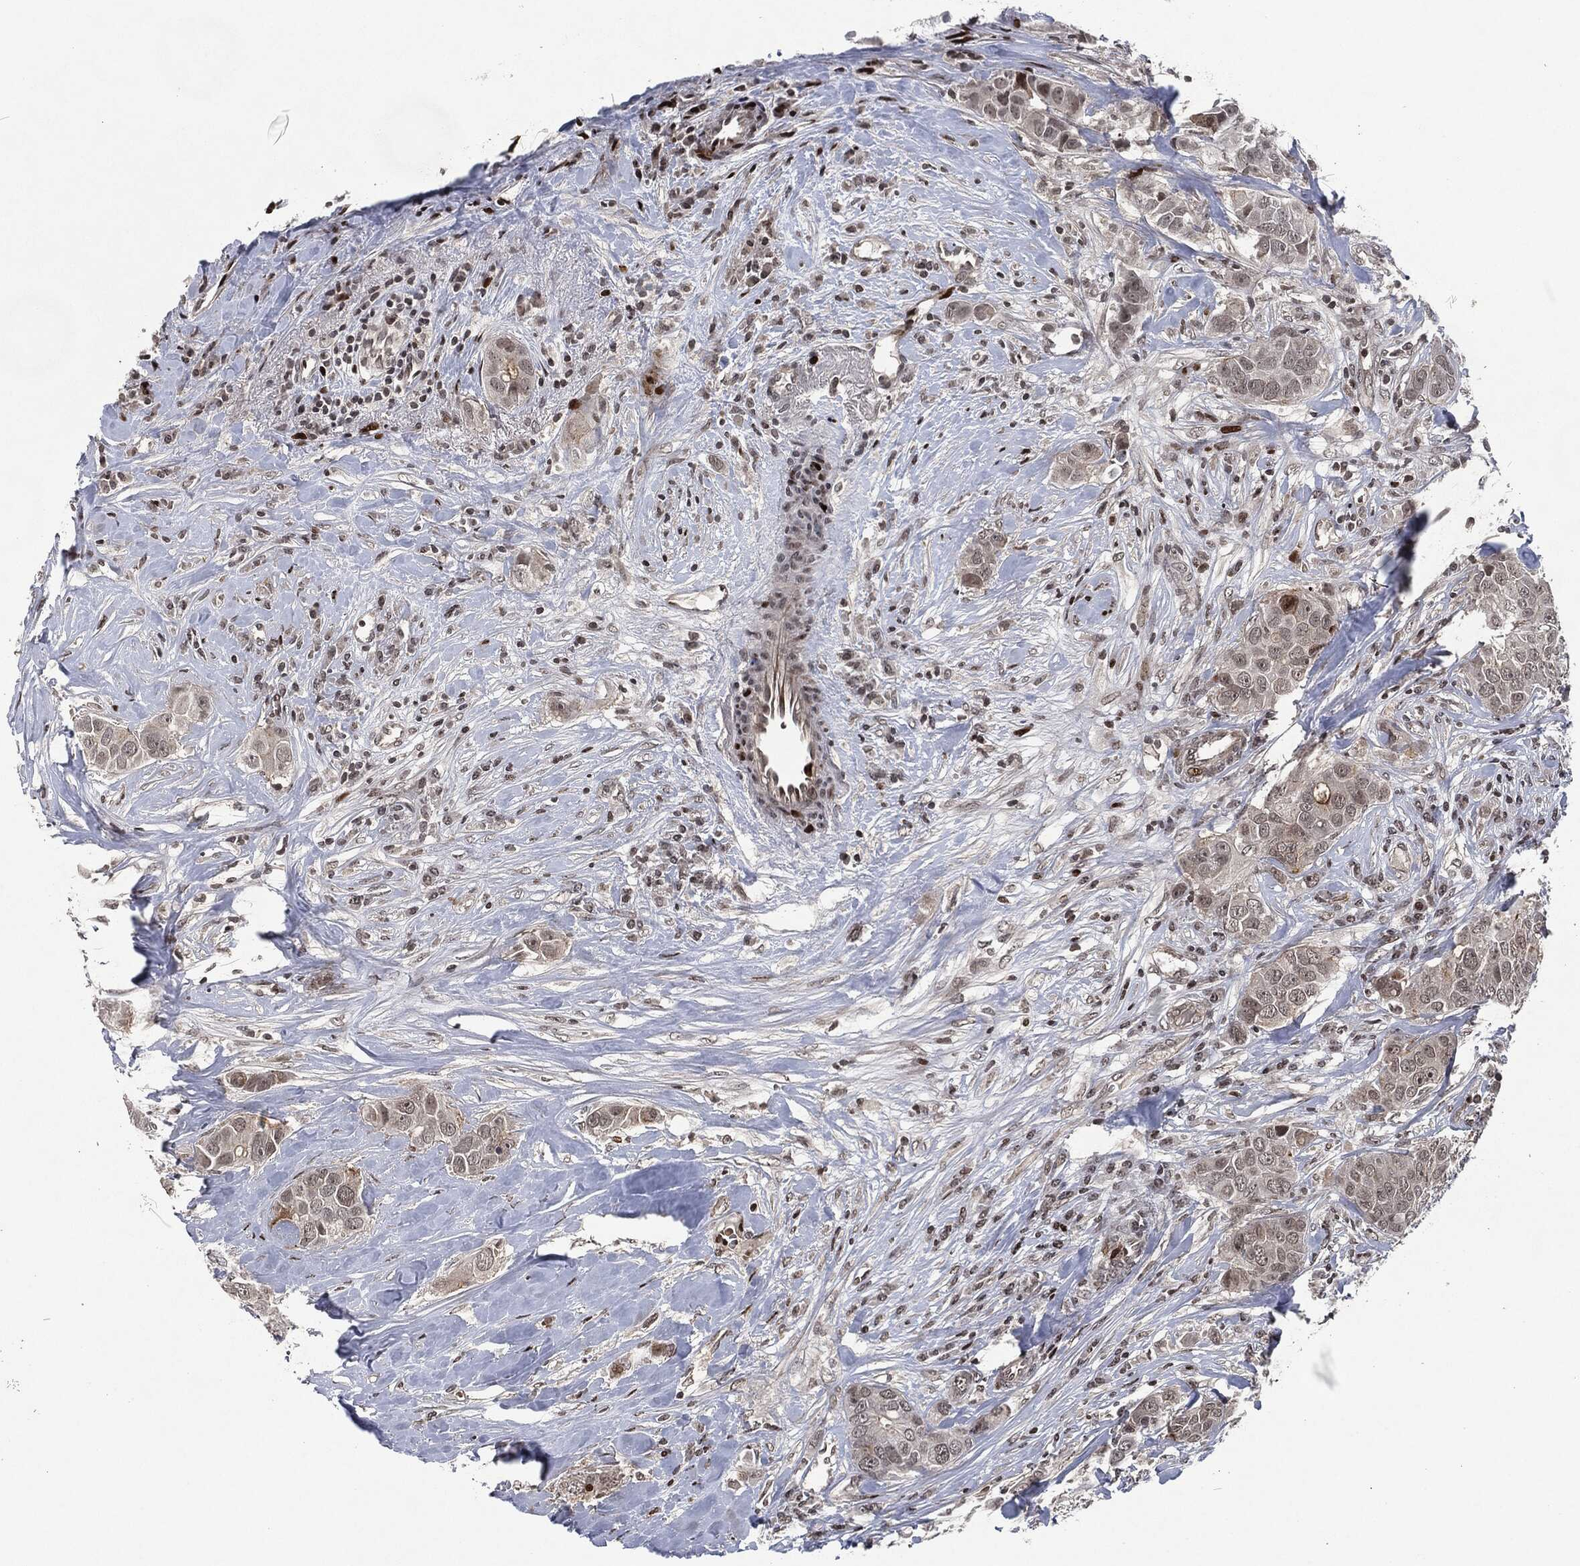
{"staining": {"intensity": "negative", "quantity": "none", "location": "none"}, "tissue": "breast cancer", "cell_type": "Tumor cells", "image_type": "cancer", "snomed": [{"axis": "morphology", "description": "Duct carcinoma"}, {"axis": "topography", "description": "Breast"}], "caption": "Infiltrating ductal carcinoma (breast) stained for a protein using immunohistochemistry (IHC) shows no expression tumor cells.", "gene": "EGFR", "patient": {"sex": "female", "age": 43}}